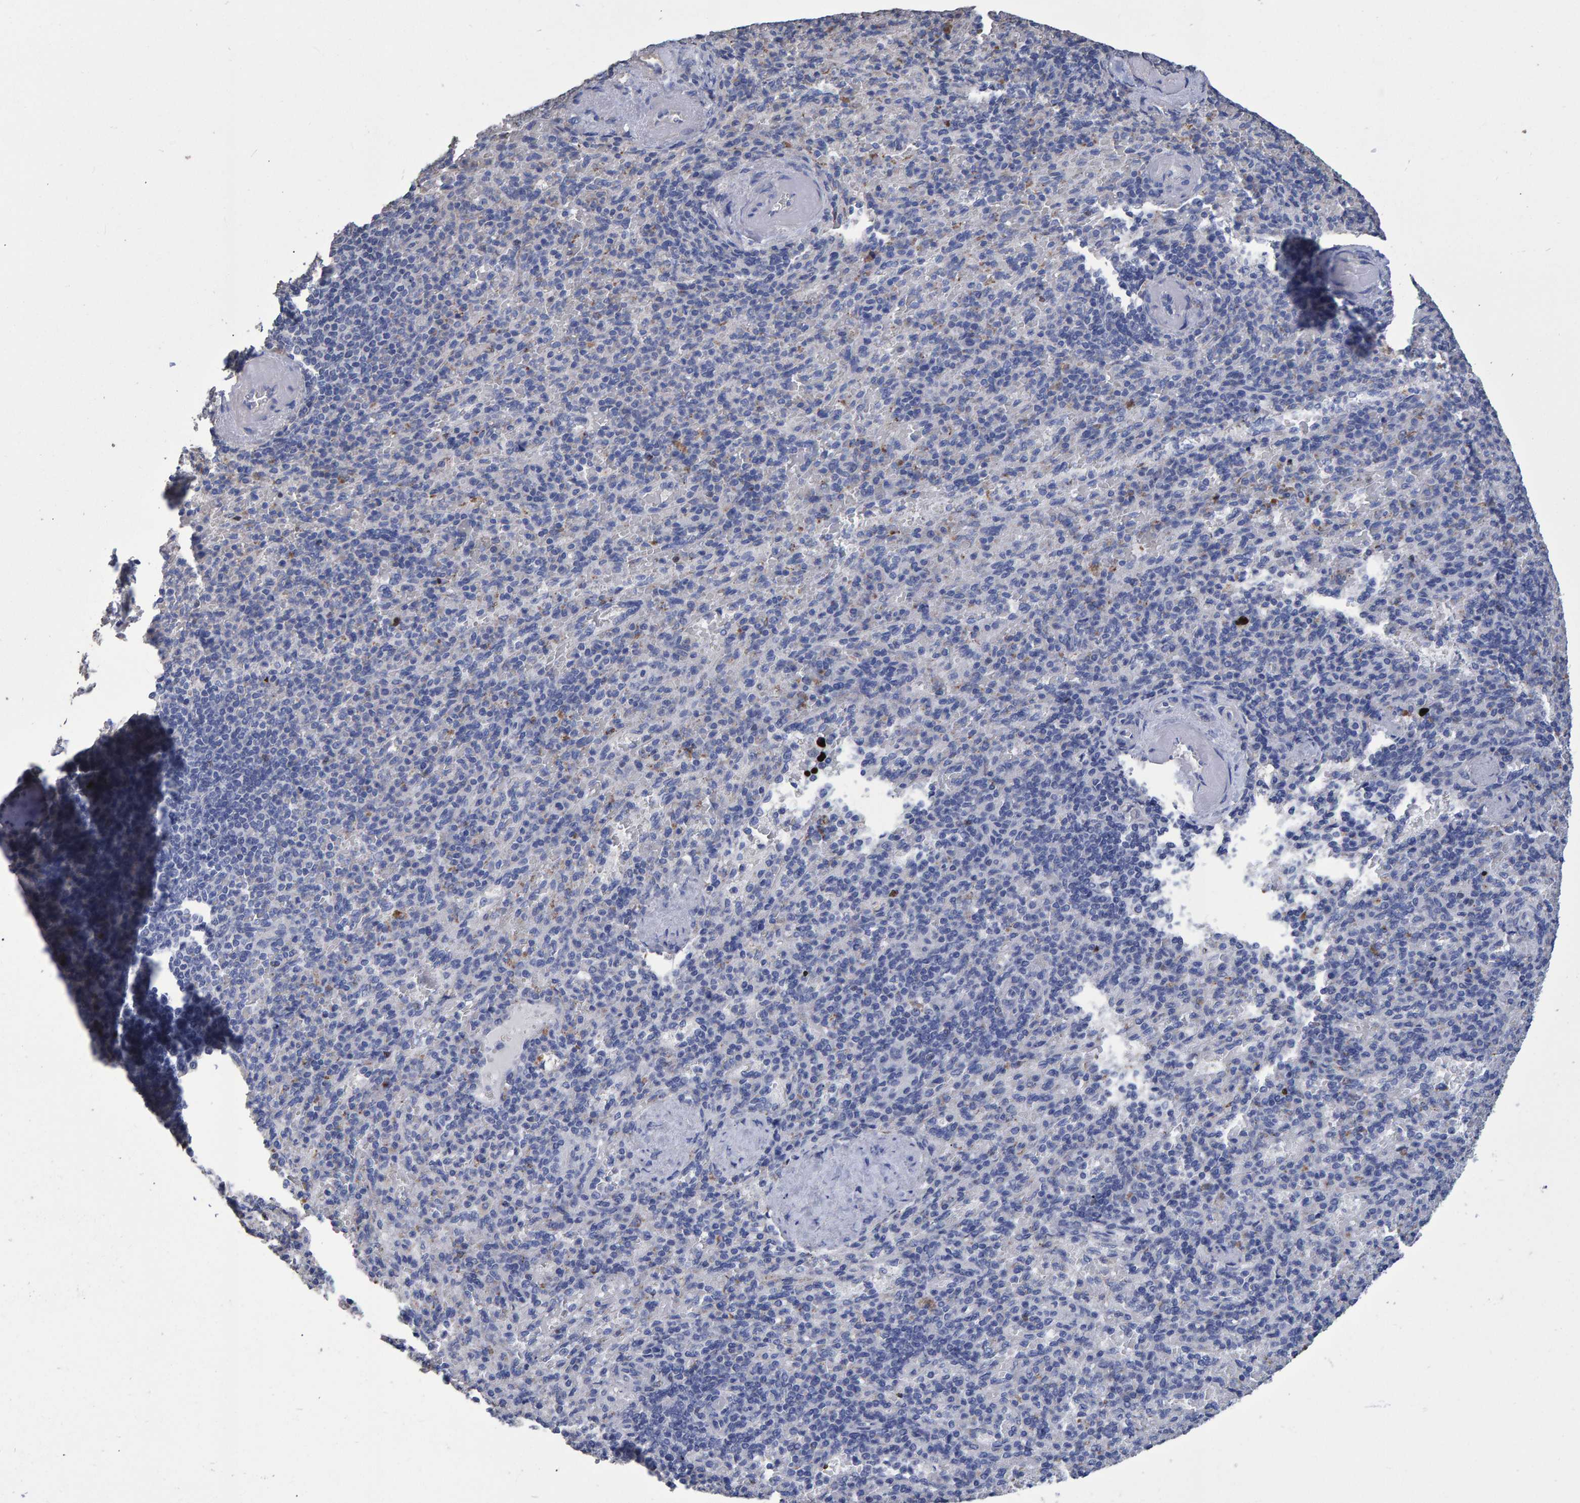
{"staining": {"intensity": "negative", "quantity": "none", "location": "none"}, "tissue": "spleen", "cell_type": "Cells in red pulp", "image_type": "normal", "snomed": [{"axis": "morphology", "description": "Normal tissue, NOS"}, {"axis": "topography", "description": "Spleen"}], "caption": "An IHC photomicrograph of normal spleen is shown. There is no staining in cells in red pulp of spleen.", "gene": "HEMGN", "patient": {"sex": "female", "age": 74}}